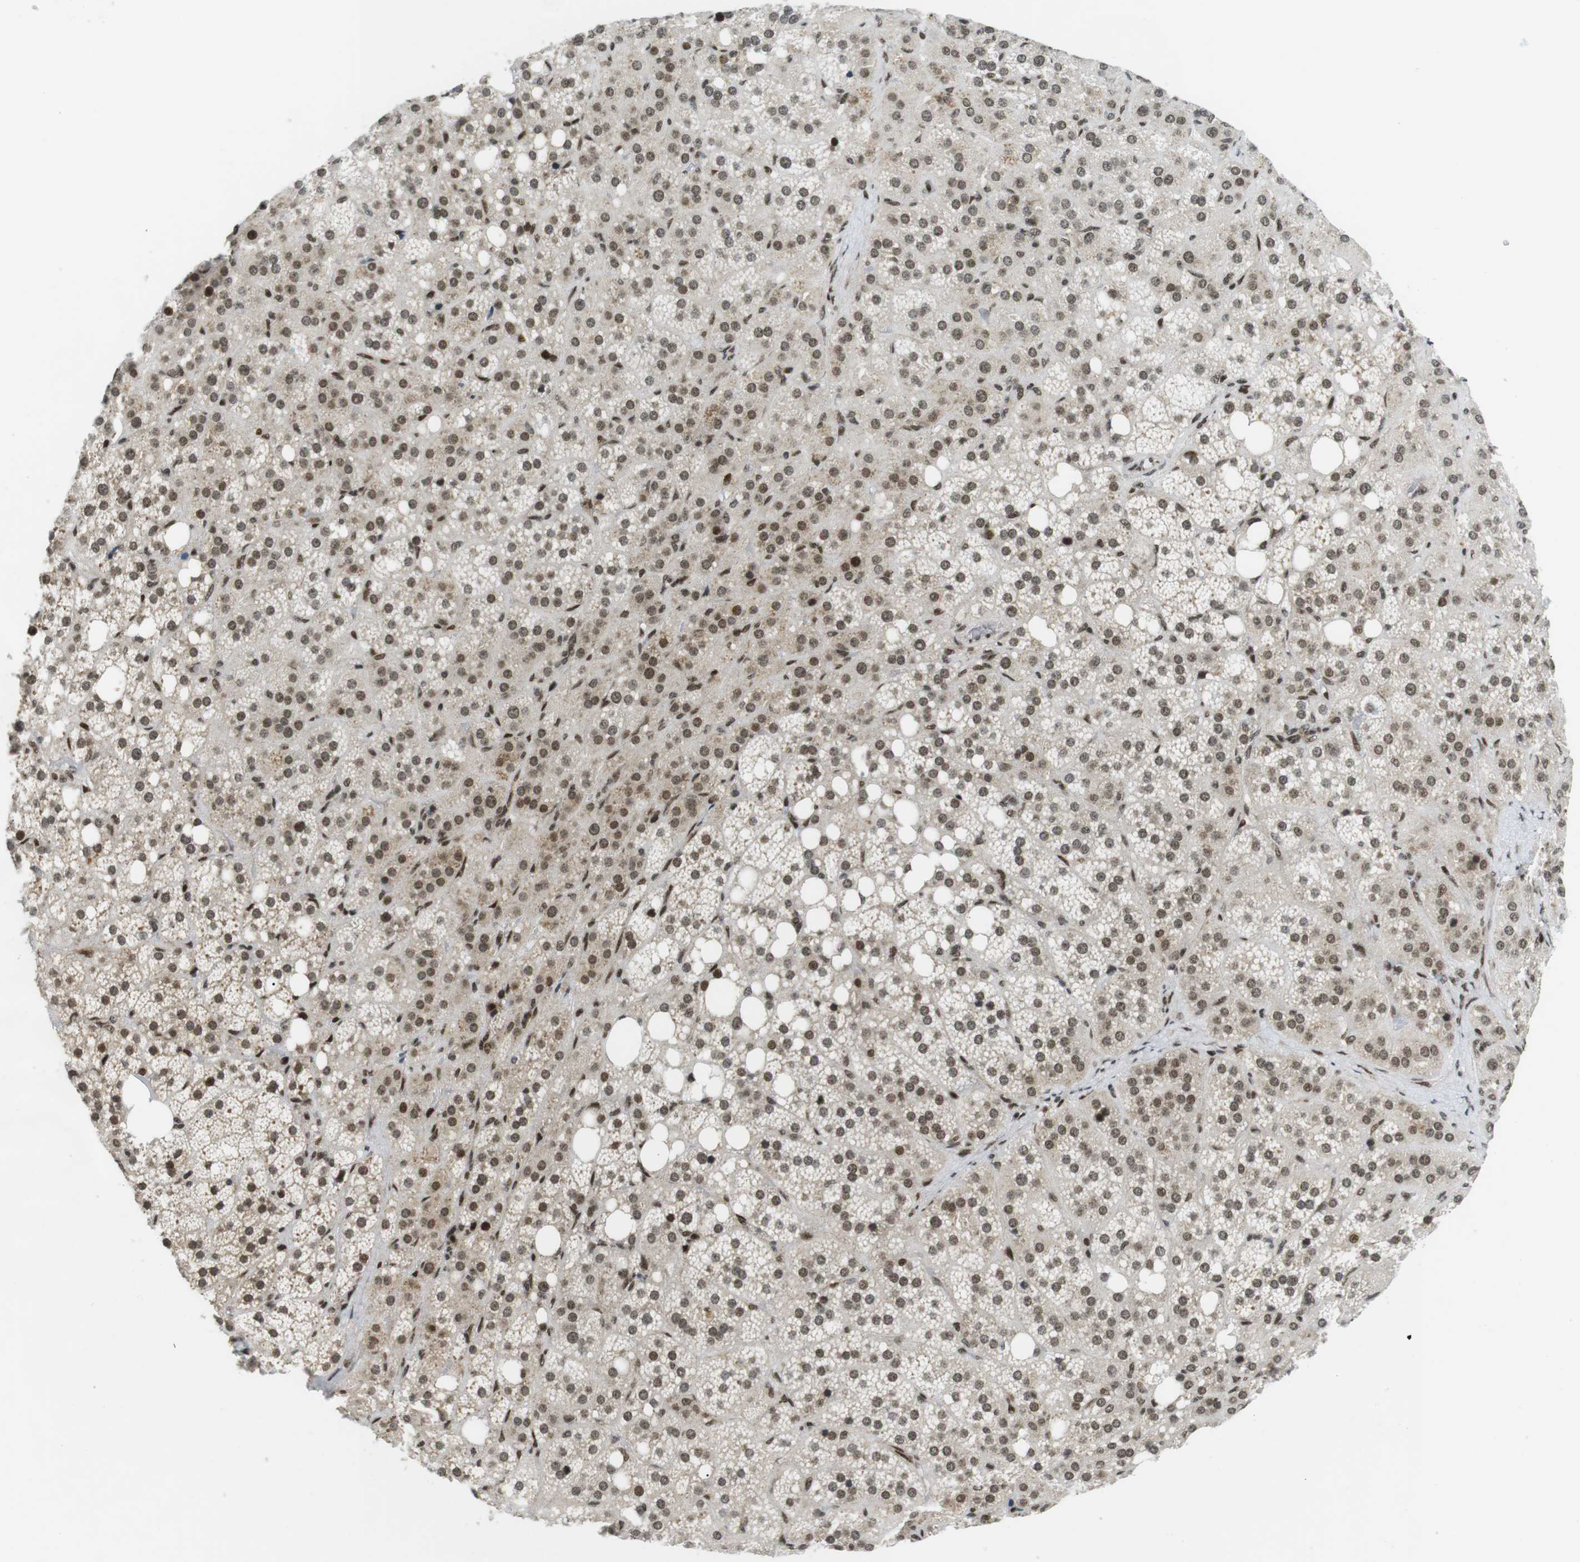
{"staining": {"intensity": "strong", "quantity": ">75%", "location": "cytoplasmic/membranous,nuclear"}, "tissue": "adrenal gland", "cell_type": "Glandular cells", "image_type": "normal", "snomed": [{"axis": "morphology", "description": "Normal tissue, NOS"}, {"axis": "topography", "description": "Adrenal gland"}], "caption": "An image of adrenal gland stained for a protein demonstrates strong cytoplasmic/membranous,nuclear brown staining in glandular cells. (DAB (3,3'-diaminobenzidine) IHC, brown staining for protein, blue staining for nuclei).", "gene": "CDC27", "patient": {"sex": "female", "age": 59}}